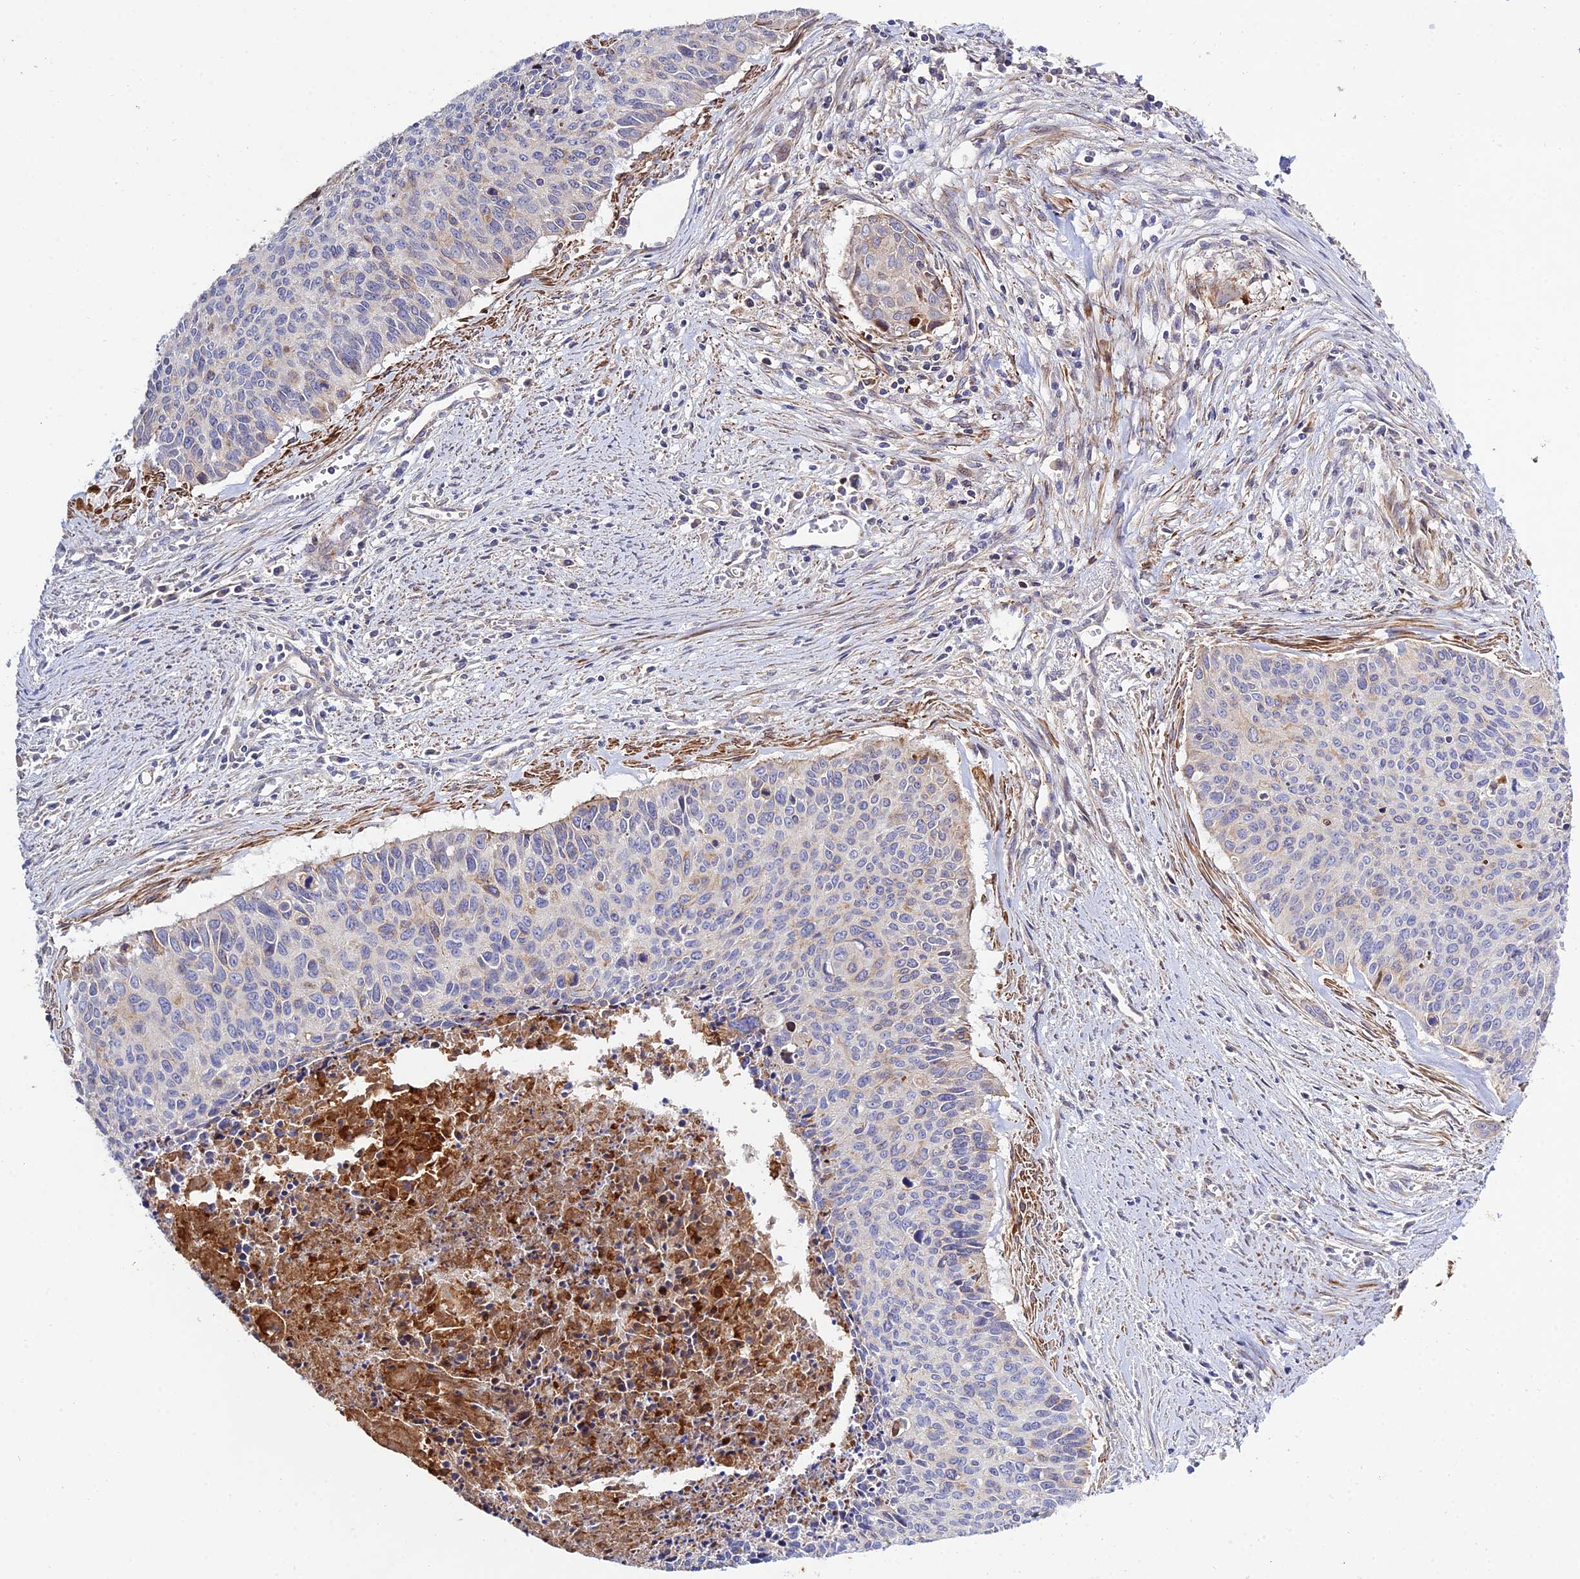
{"staining": {"intensity": "moderate", "quantity": "<25%", "location": "cytoplasmic/membranous"}, "tissue": "cervical cancer", "cell_type": "Tumor cells", "image_type": "cancer", "snomed": [{"axis": "morphology", "description": "Squamous cell carcinoma, NOS"}, {"axis": "topography", "description": "Cervix"}], "caption": "Cervical squamous cell carcinoma stained for a protein displays moderate cytoplasmic/membranous positivity in tumor cells.", "gene": "ARL6IP1", "patient": {"sex": "female", "age": 55}}